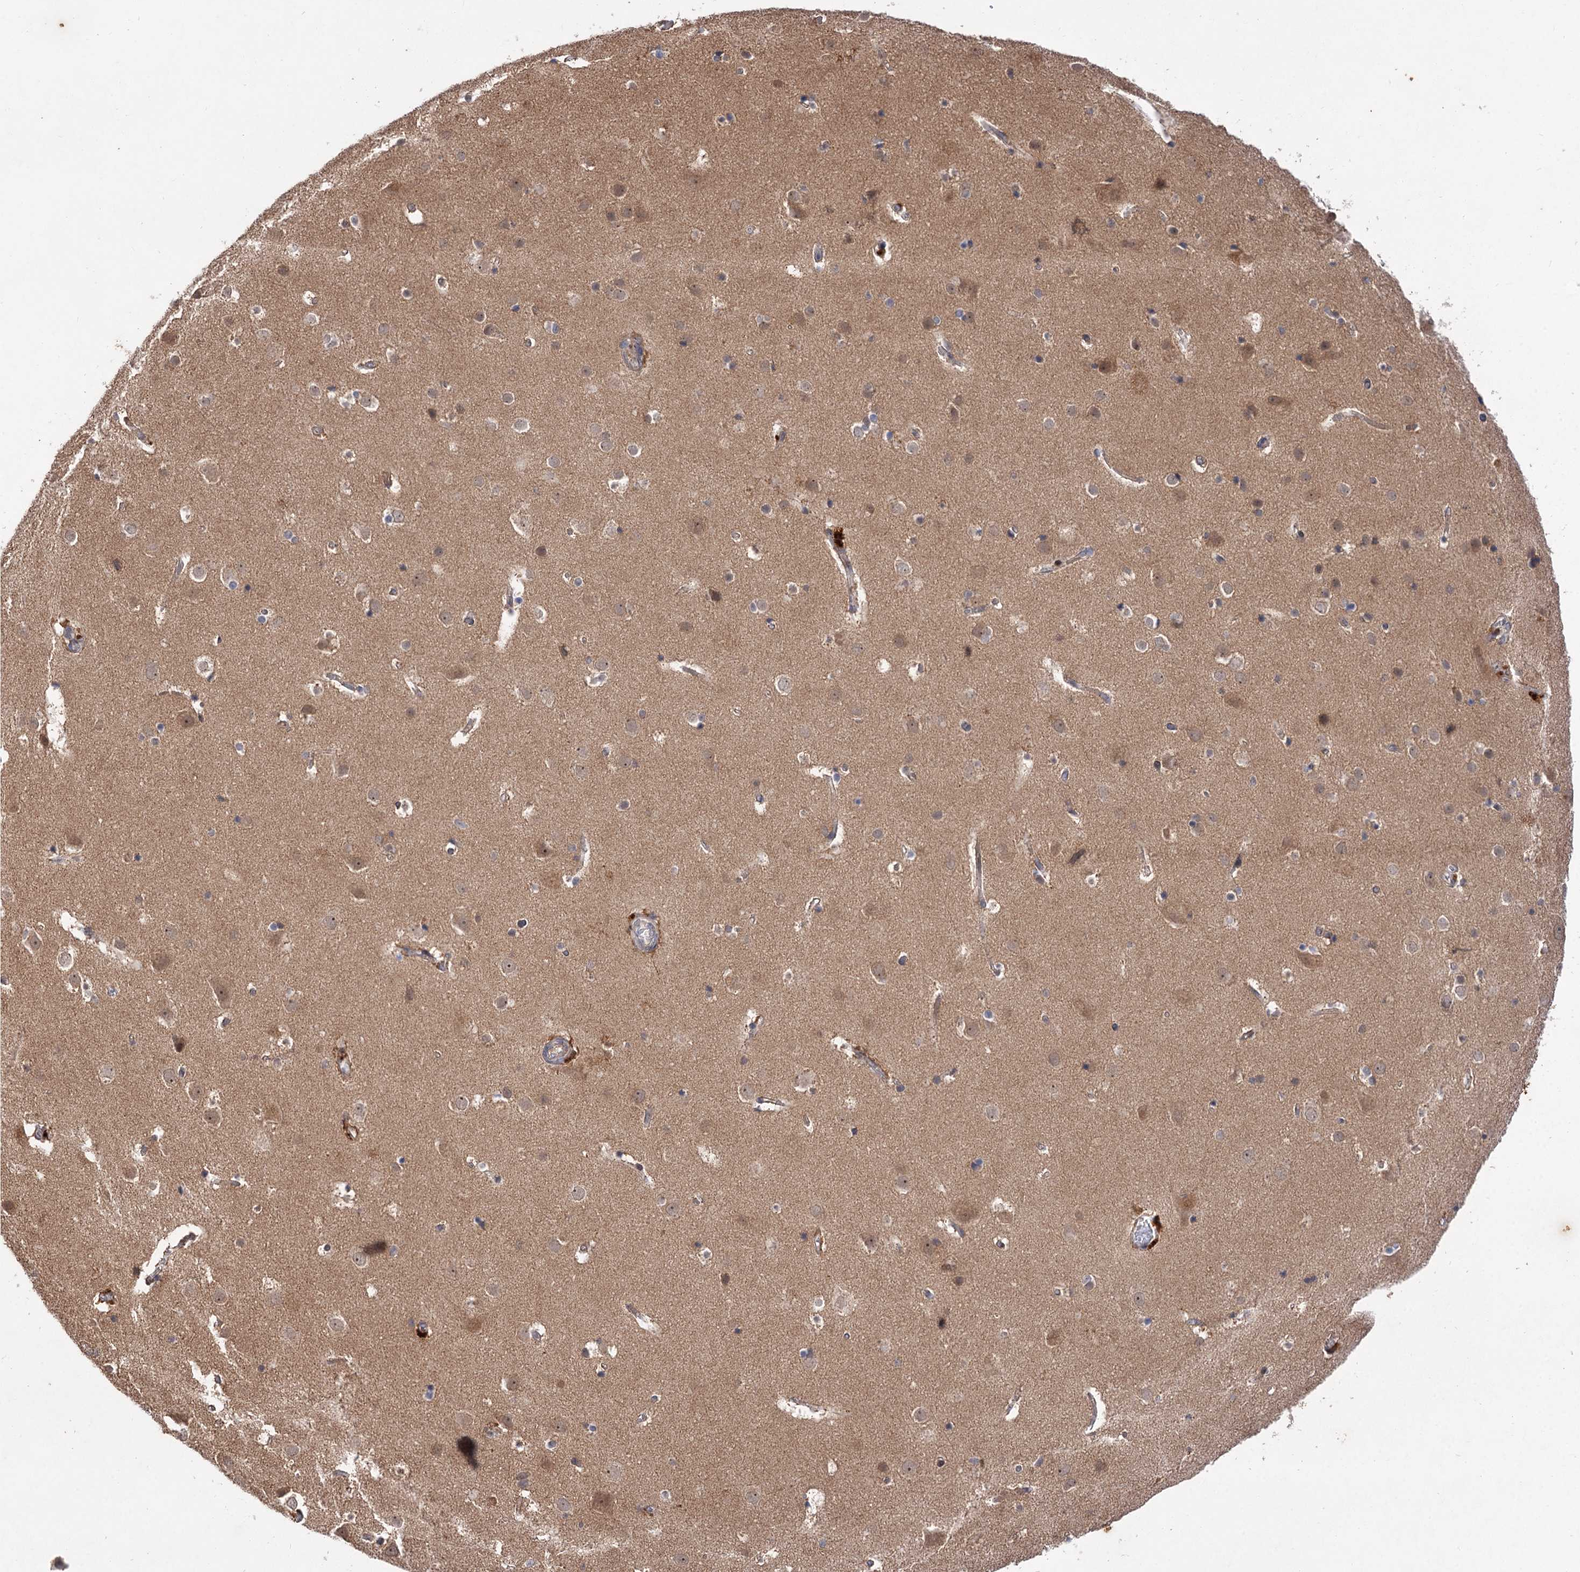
{"staining": {"intensity": "negative", "quantity": "none", "location": "none"}, "tissue": "cerebral cortex", "cell_type": "Endothelial cells", "image_type": "normal", "snomed": [{"axis": "morphology", "description": "Normal tissue, NOS"}, {"axis": "topography", "description": "Cerebral cortex"}], "caption": "The immunohistochemistry (IHC) micrograph has no significant staining in endothelial cells of cerebral cortex.", "gene": "FBXW8", "patient": {"sex": "male", "age": 54}}